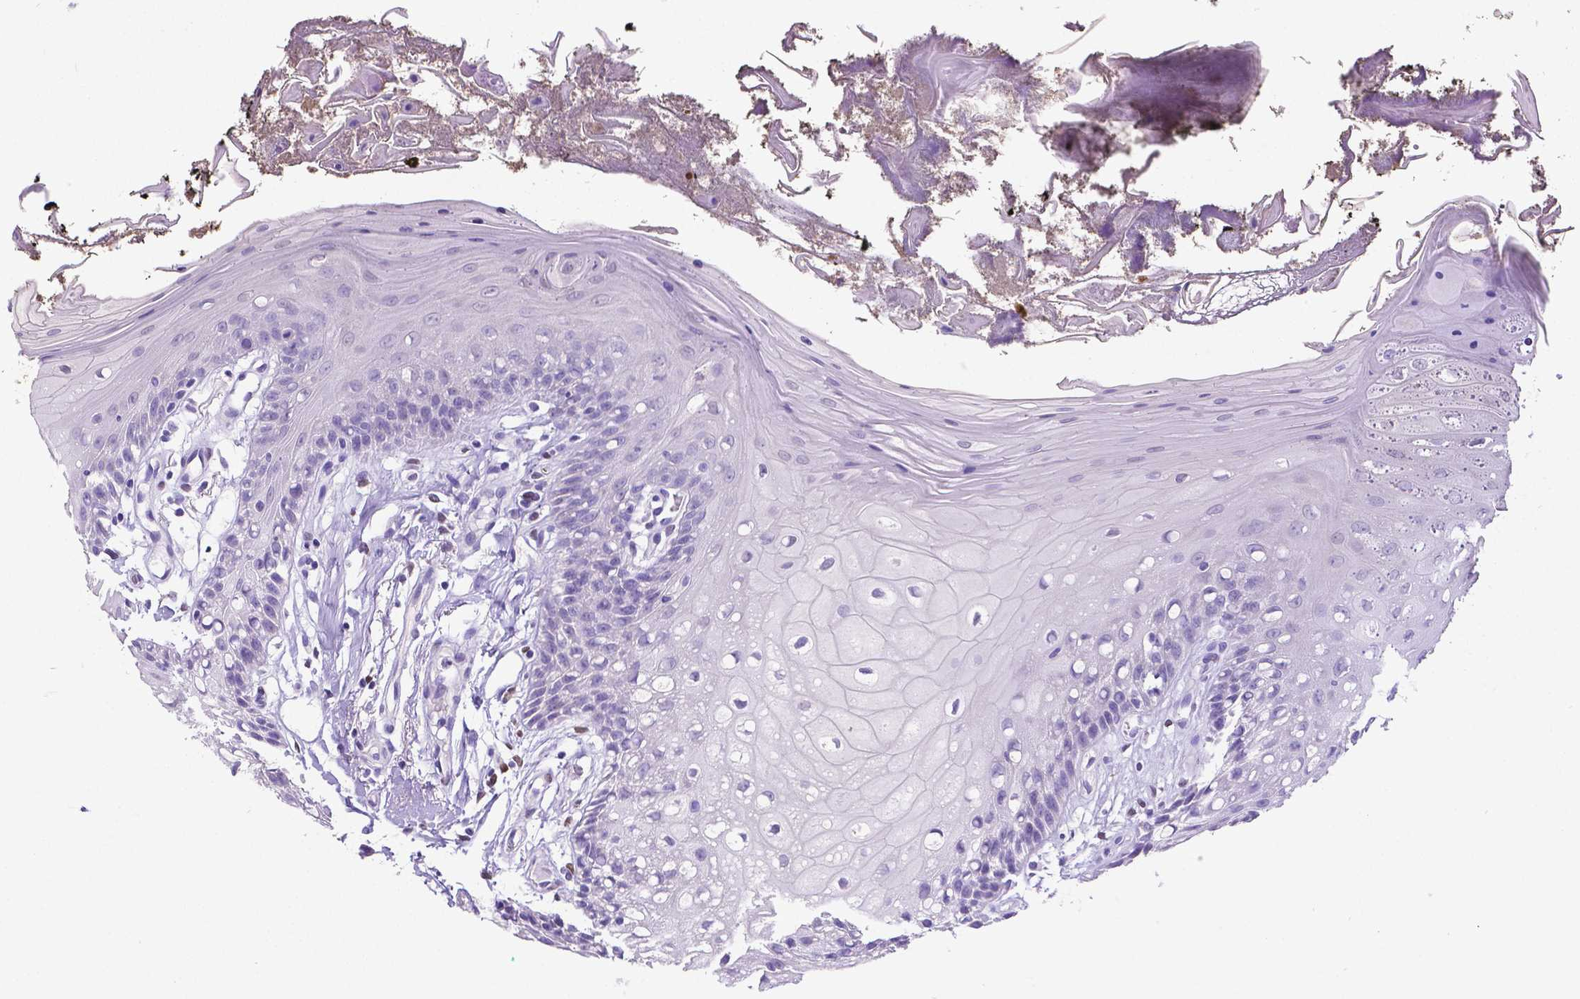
{"staining": {"intensity": "negative", "quantity": "none", "location": "none"}, "tissue": "oral mucosa", "cell_type": "Squamous epithelial cells", "image_type": "normal", "snomed": [{"axis": "morphology", "description": "Normal tissue, NOS"}, {"axis": "morphology", "description": "Squamous cell carcinoma, NOS"}, {"axis": "topography", "description": "Oral tissue"}, {"axis": "topography", "description": "Head-Neck"}], "caption": "A high-resolution image shows immunohistochemistry (IHC) staining of unremarkable oral mucosa, which demonstrates no significant expression in squamous epithelial cells. The staining was performed using DAB (3,3'-diaminobenzidine) to visualize the protein expression in brown, while the nuclei were stained in blue with hematoxylin (Magnification: 20x).", "gene": "SATB2", "patient": {"sex": "male", "age": 69}}